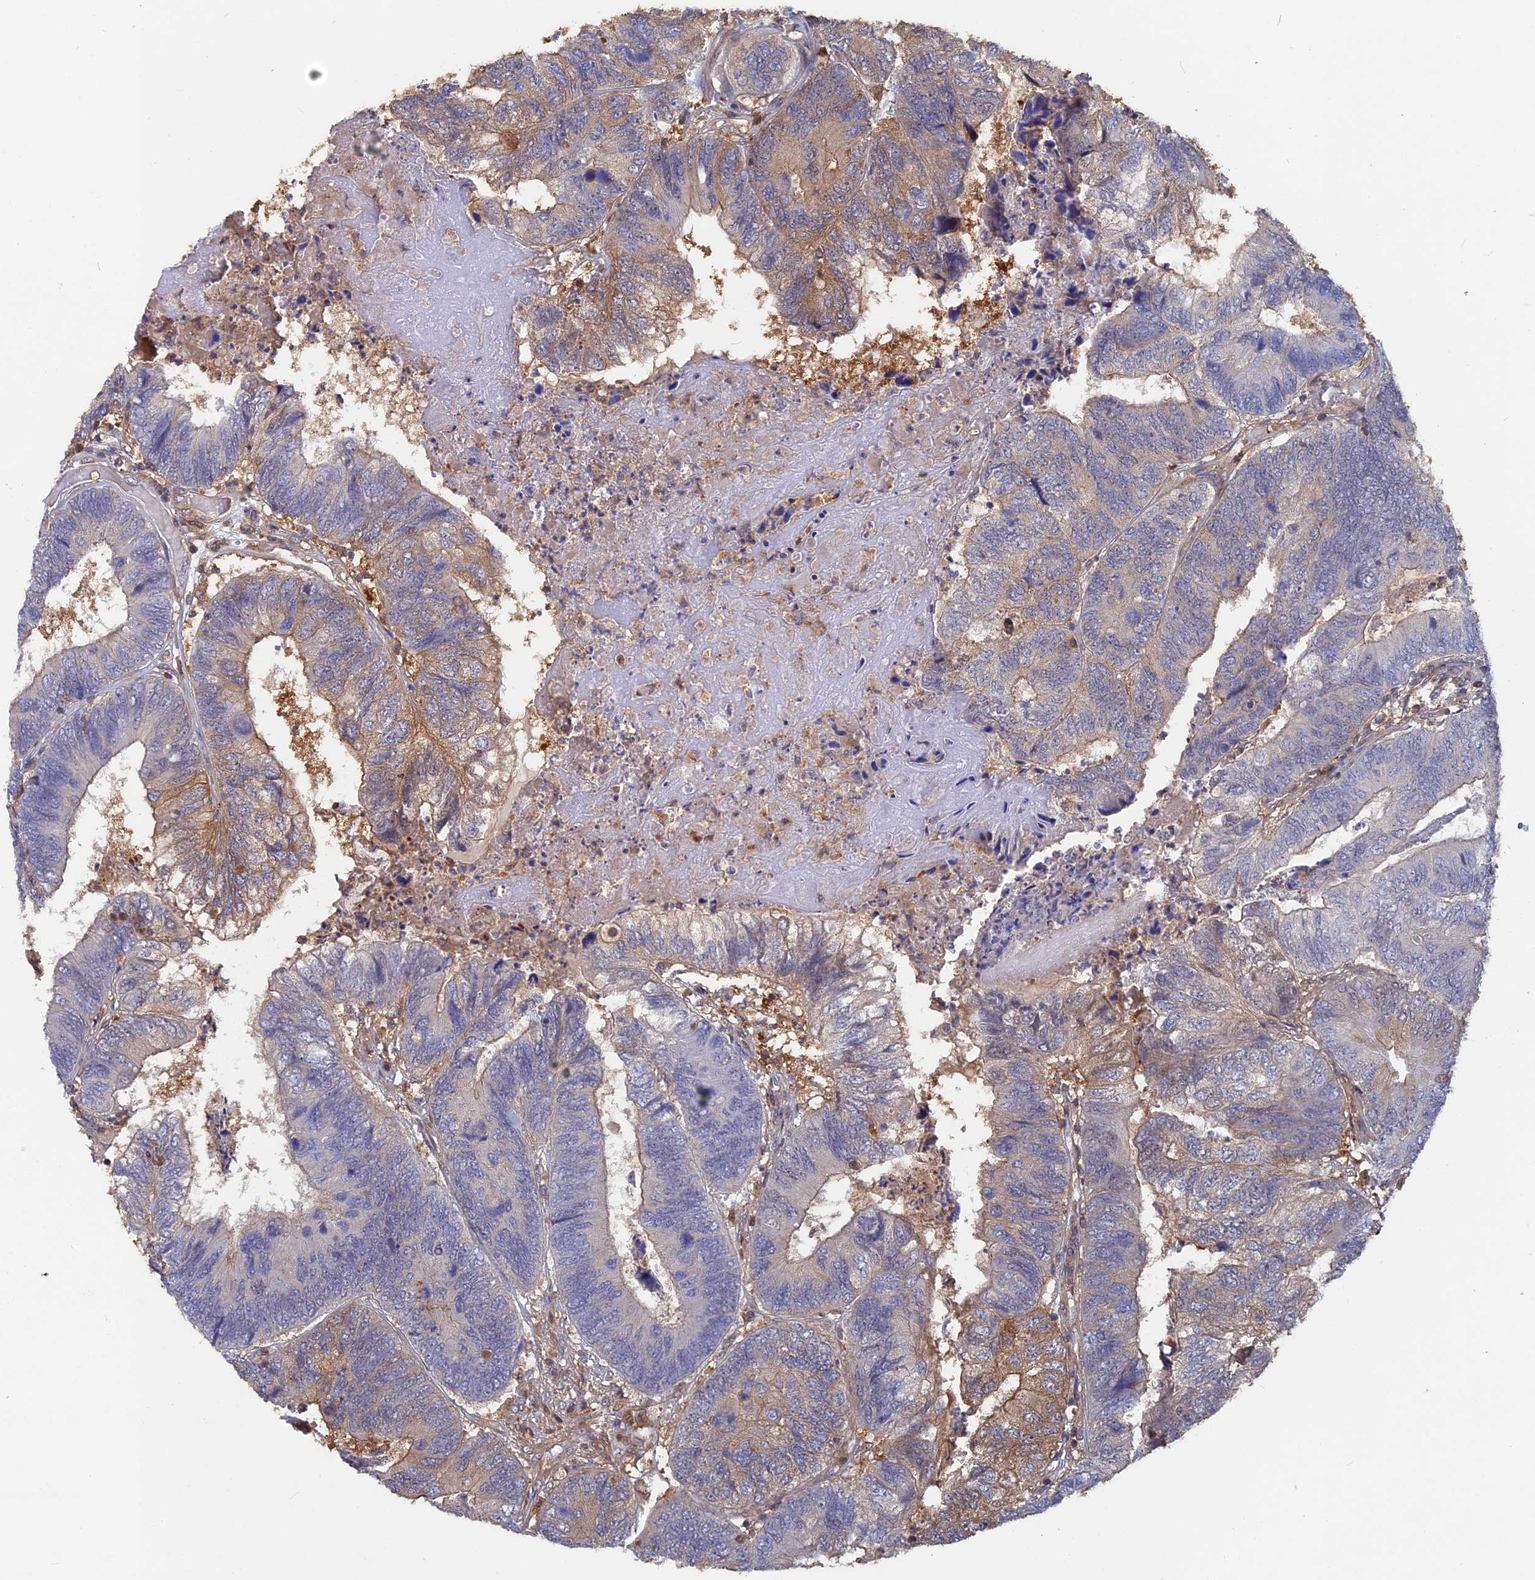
{"staining": {"intensity": "weak", "quantity": "25%-75%", "location": "cytoplasmic/membranous"}, "tissue": "colorectal cancer", "cell_type": "Tumor cells", "image_type": "cancer", "snomed": [{"axis": "morphology", "description": "Adenocarcinoma, NOS"}, {"axis": "topography", "description": "Colon"}], "caption": "Weak cytoplasmic/membranous protein positivity is appreciated in about 25%-75% of tumor cells in colorectal cancer.", "gene": "BLVRA", "patient": {"sex": "female", "age": 67}}